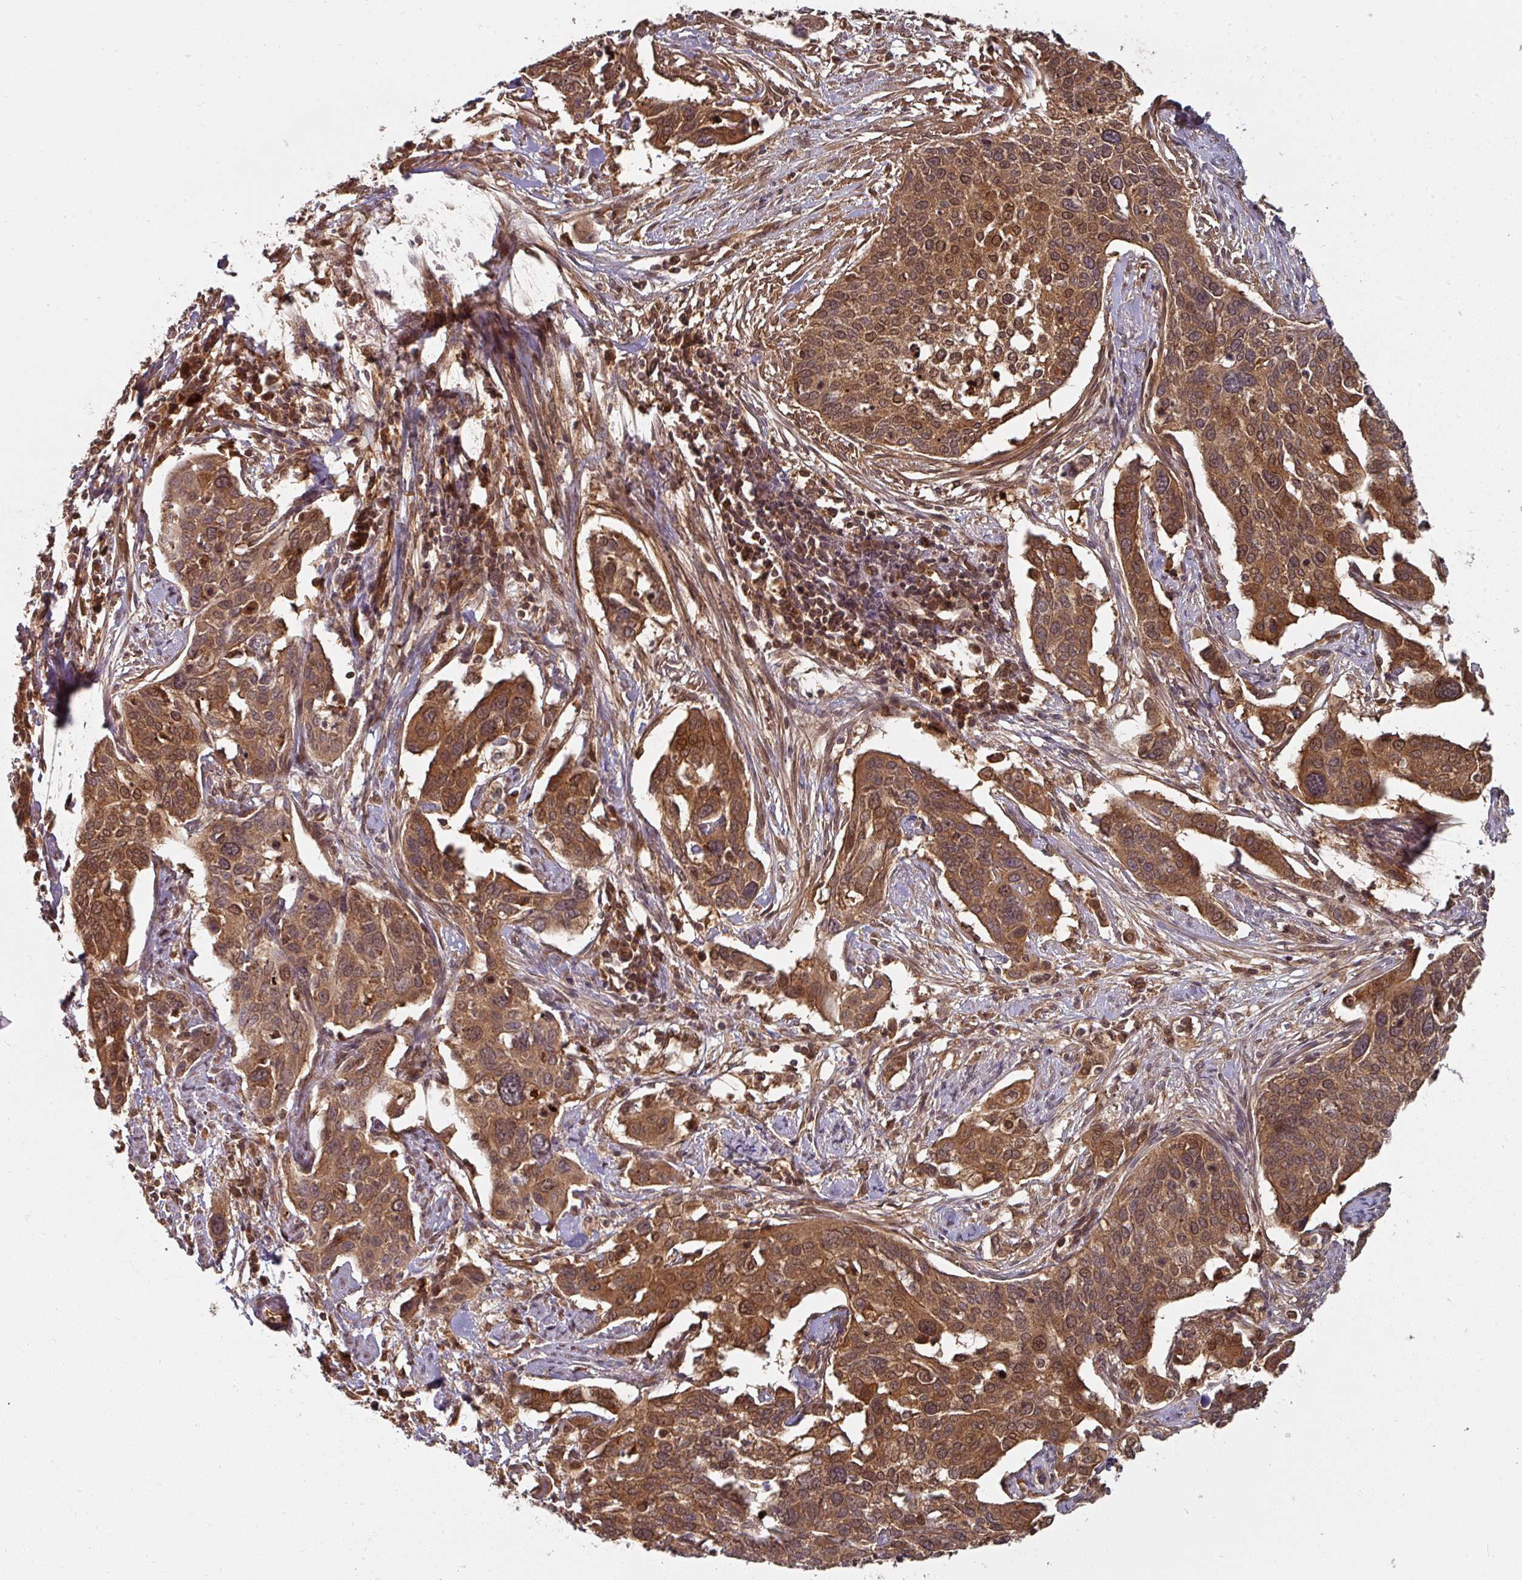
{"staining": {"intensity": "strong", "quantity": ">75%", "location": "cytoplasmic/membranous,nuclear"}, "tissue": "cervical cancer", "cell_type": "Tumor cells", "image_type": "cancer", "snomed": [{"axis": "morphology", "description": "Squamous cell carcinoma, NOS"}, {"axis": "topography", "description": "Cervix"}], "caption": "A high-resolution histopathology image shows immunohistochemistry staining of squamous cell carcinoma (cervical), which displays strong cytoplasmic/membranous and nuclear staining in about >75% of tumor cells.", "gene": "EIF4EBP2", "patient": {"sex": "female", "age": 44}}